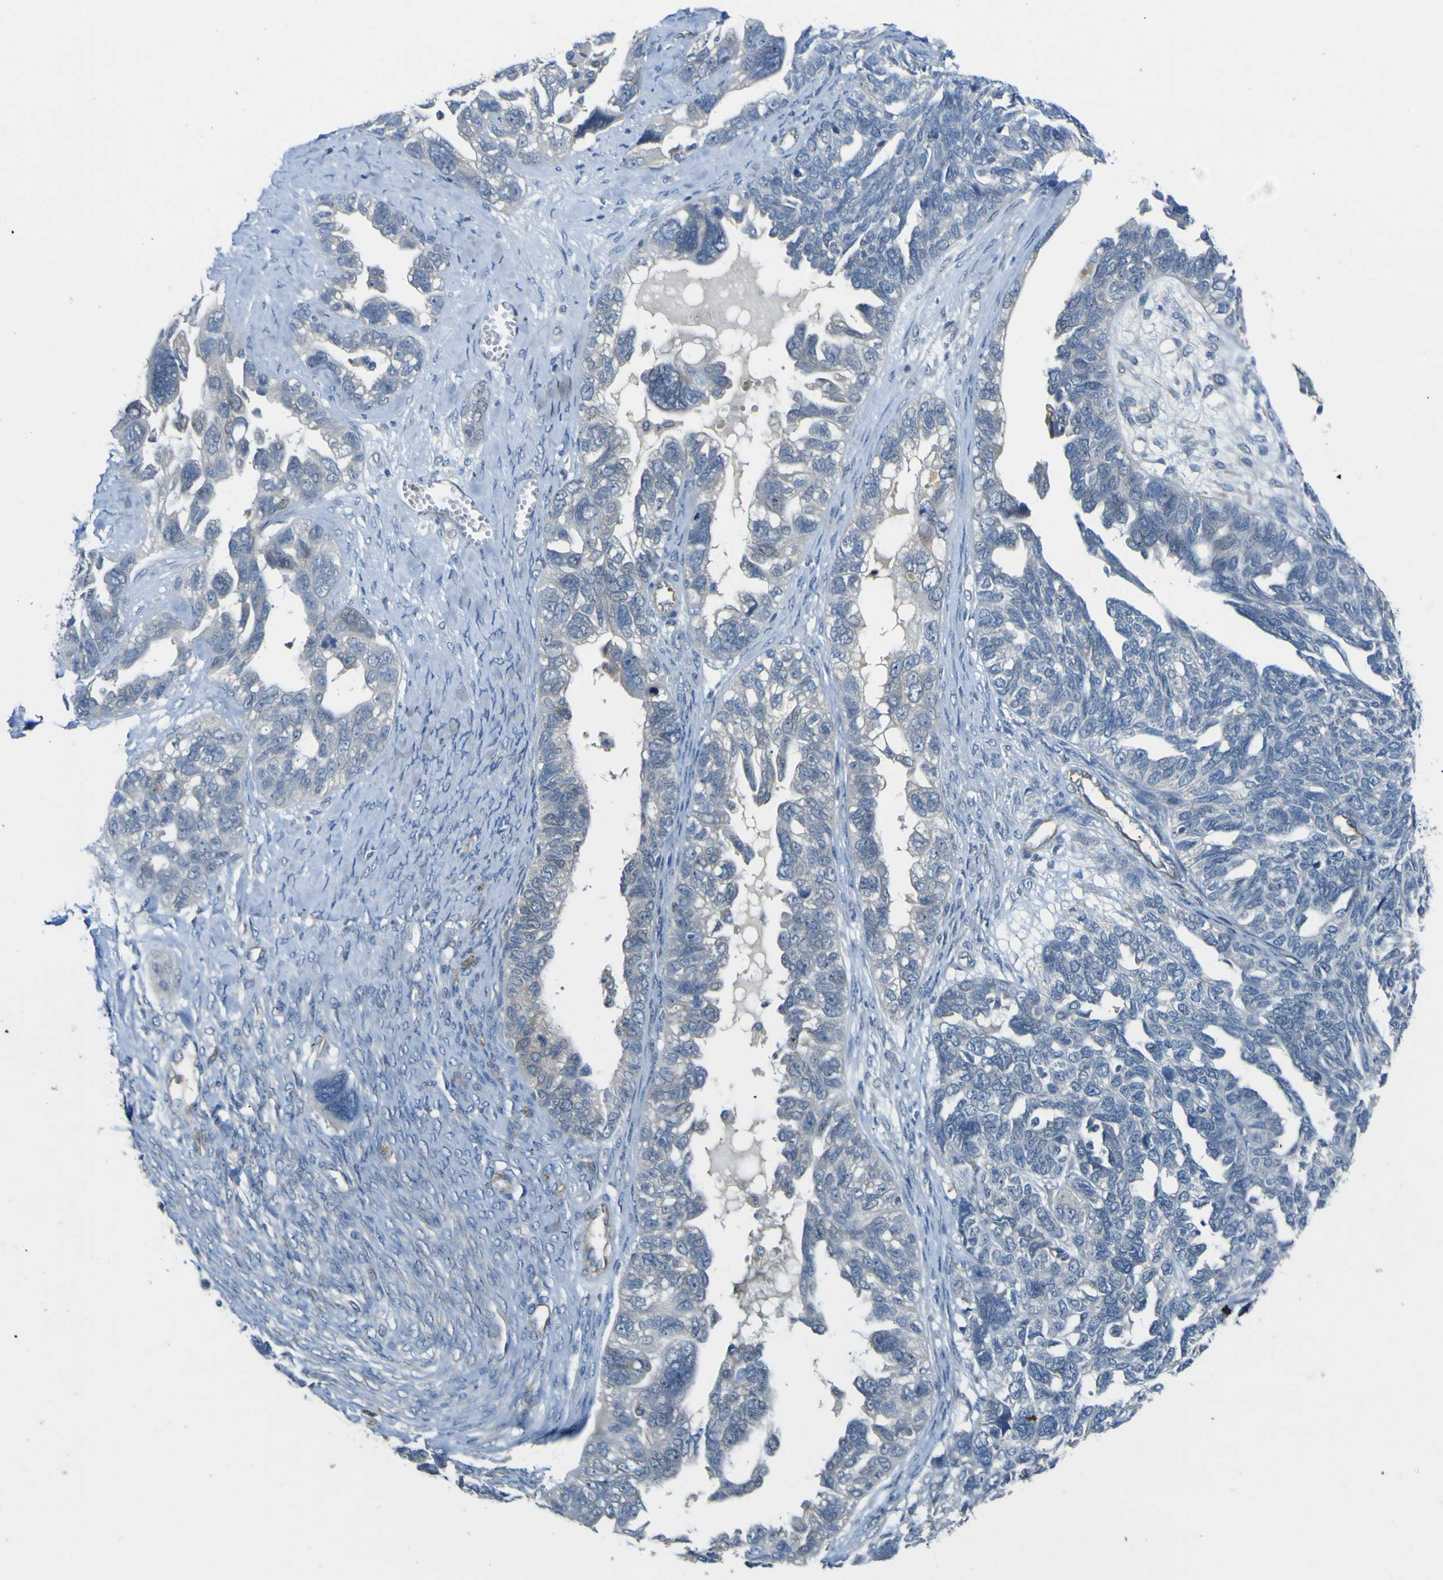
{"staining": {"intensity": "negative", "quantity": "none", "location": "none"}, "tissue": "ovarian cancer", "cell_type": "Tumor cells", "image_type": "cancer", "snomed": [{"axis": "morphology", "description": "Cystadenocarcinoma, serous, NOS"}, {"axis": "topography", "description": "Ovary"}], "caption": "Protein analysis of ovarian cancer (serous cystadenocarcinoma) shows no significant positivity in tumor cells.", "gene": "LDLR", "patient": {"sex": "female", "age": 79}}